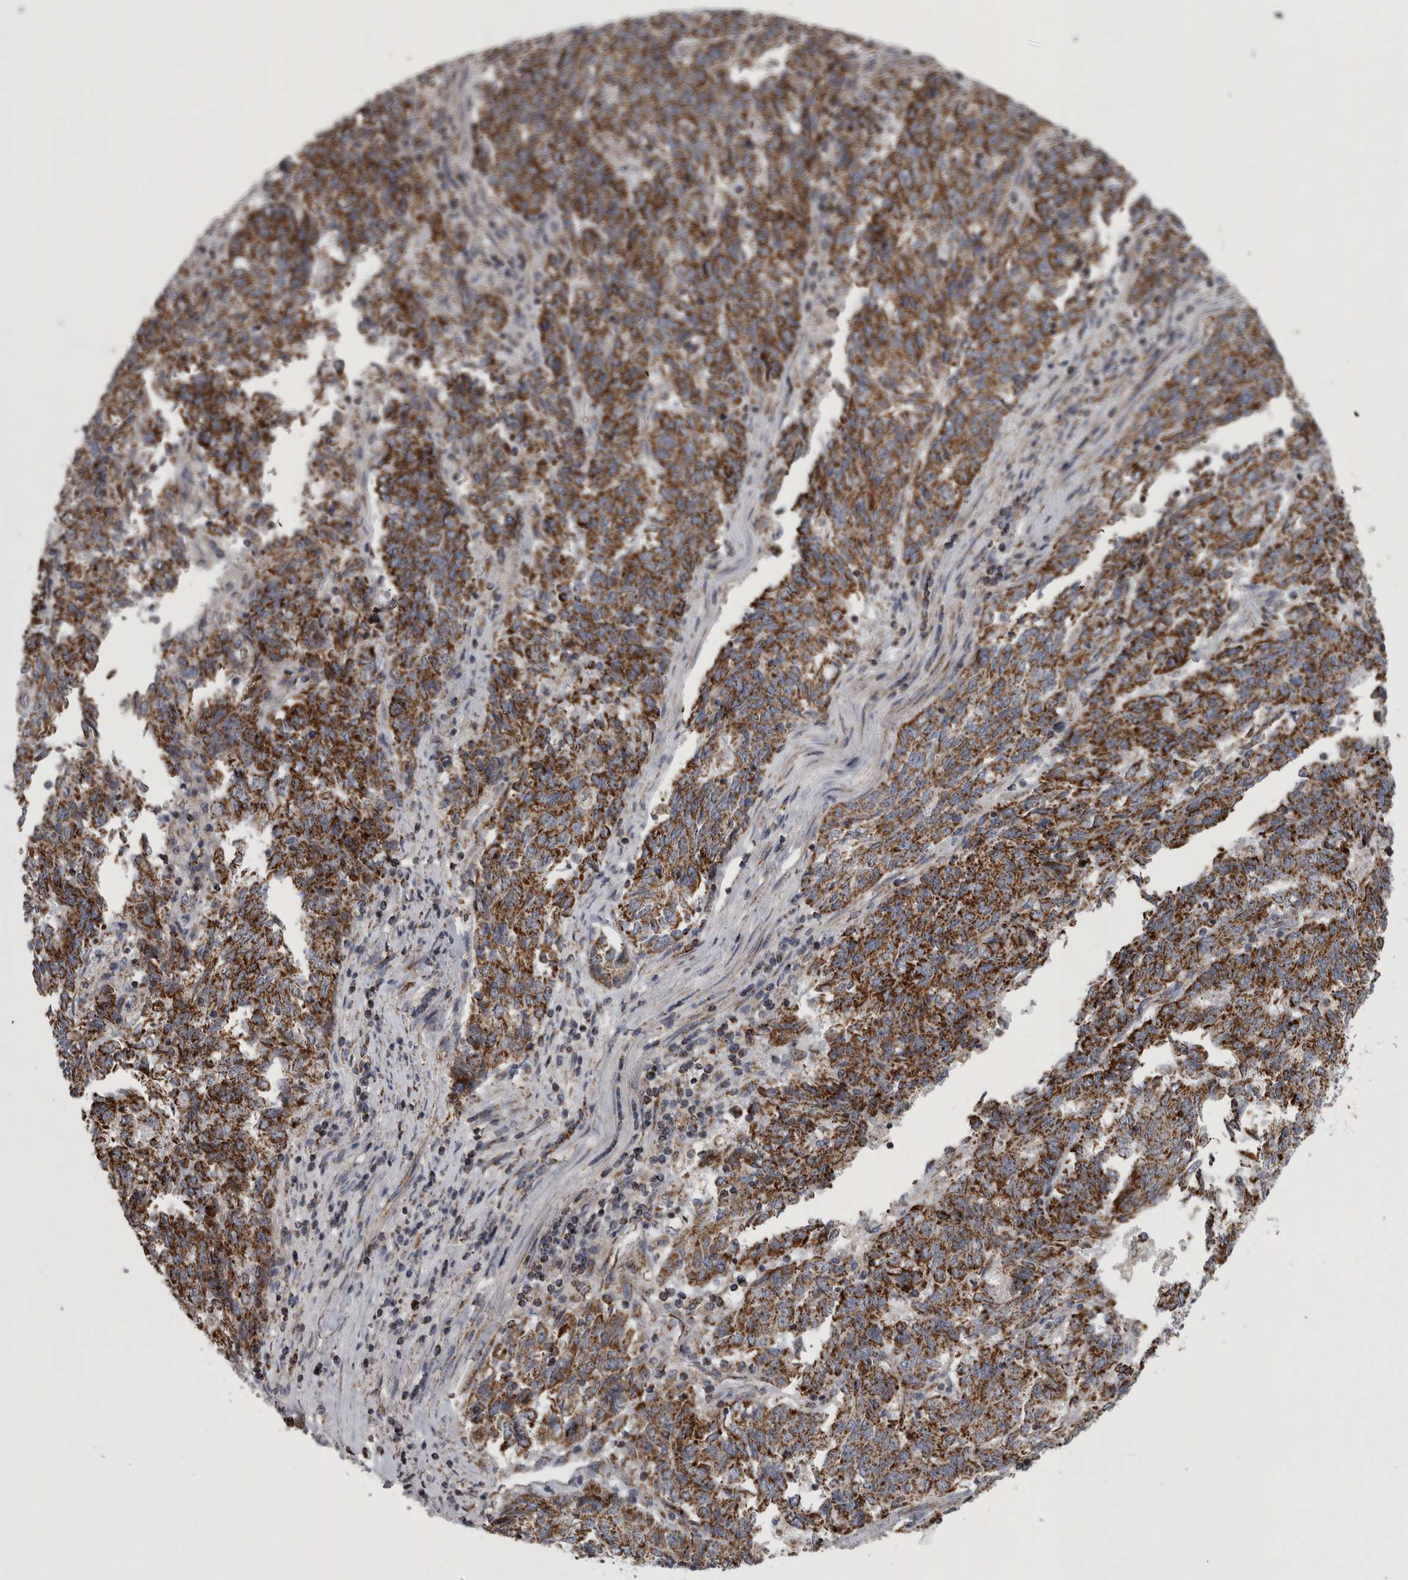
{"staining": {"intensity": "strong", "quantity": ">75%", "location": "cytoplasmic/membranous"}, "tissue": "endometrial cancer", "cell_type": "Tumor cells", "image_type": "cancer", "snomed": [{"axis": "morphology", "description": "Adenocarcinoma, NOS"}, {"axis": "topography", "description": "Endometrium"}], "caption": "Immunohistochemical staining of endometrial adenocarcinoma exhibits strong cytoplasmic/membranous protein staining in about >75% of tumor cells. (DAB (3,3'-diaminobenzidine) = brown stain, brightfield microscopy at high magnification).", "gene": "MDH2", "patient": {"sex": "female", "age": 80}}